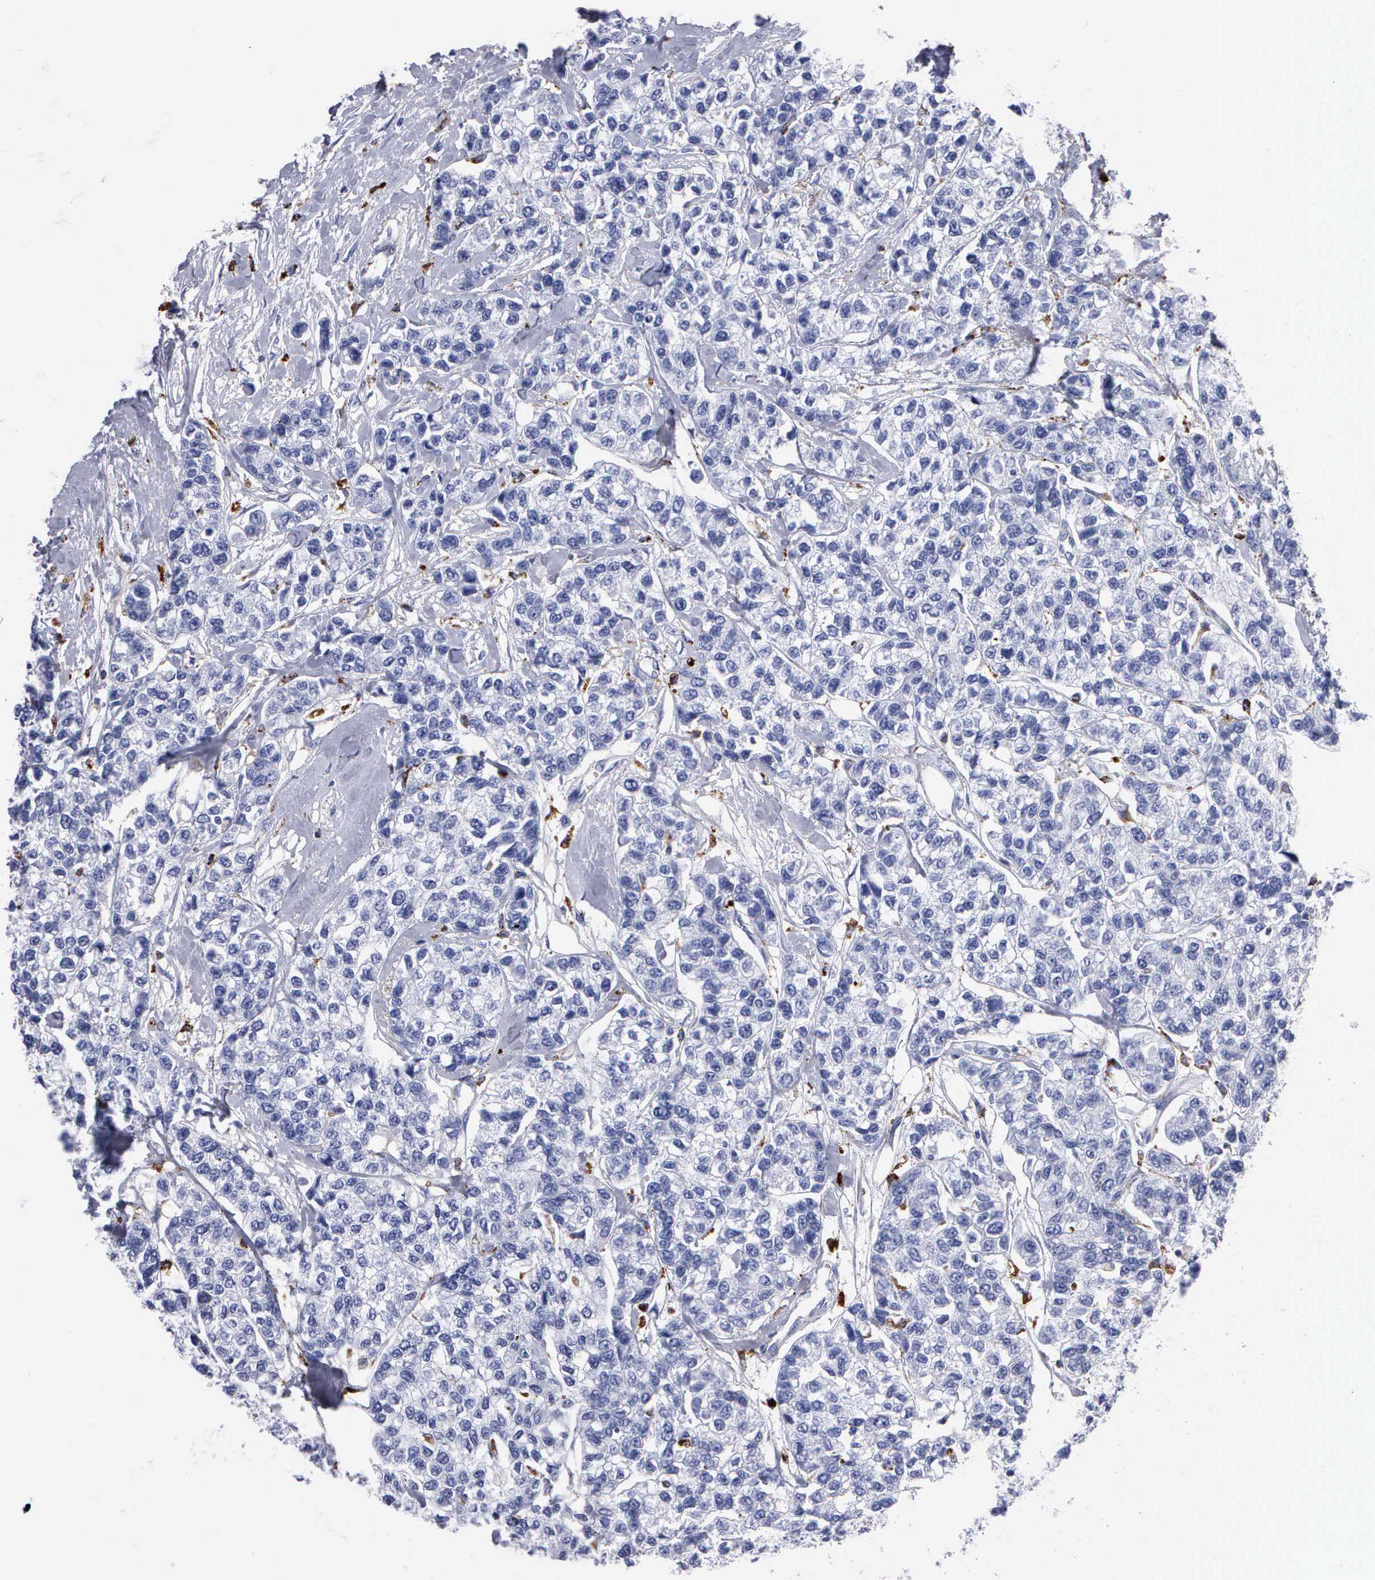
{"staining": {"intensity": "negative", "quantity": "none", "location": "none"}, "tissue": "breast cancer", "cell_type": "Tumor cells", "image_type": "cancer", "snomed": [{"axis": "morphology", "description": "Duct carcinoma"}, {"axis": "topography", "description": "Breast"}], "caption": "Tumor cells are negative for brown protein staining in breast infiltrating ductal carcinoma.", "gene": "CTSH", "patient": {"sex": "female", "age": 51}}